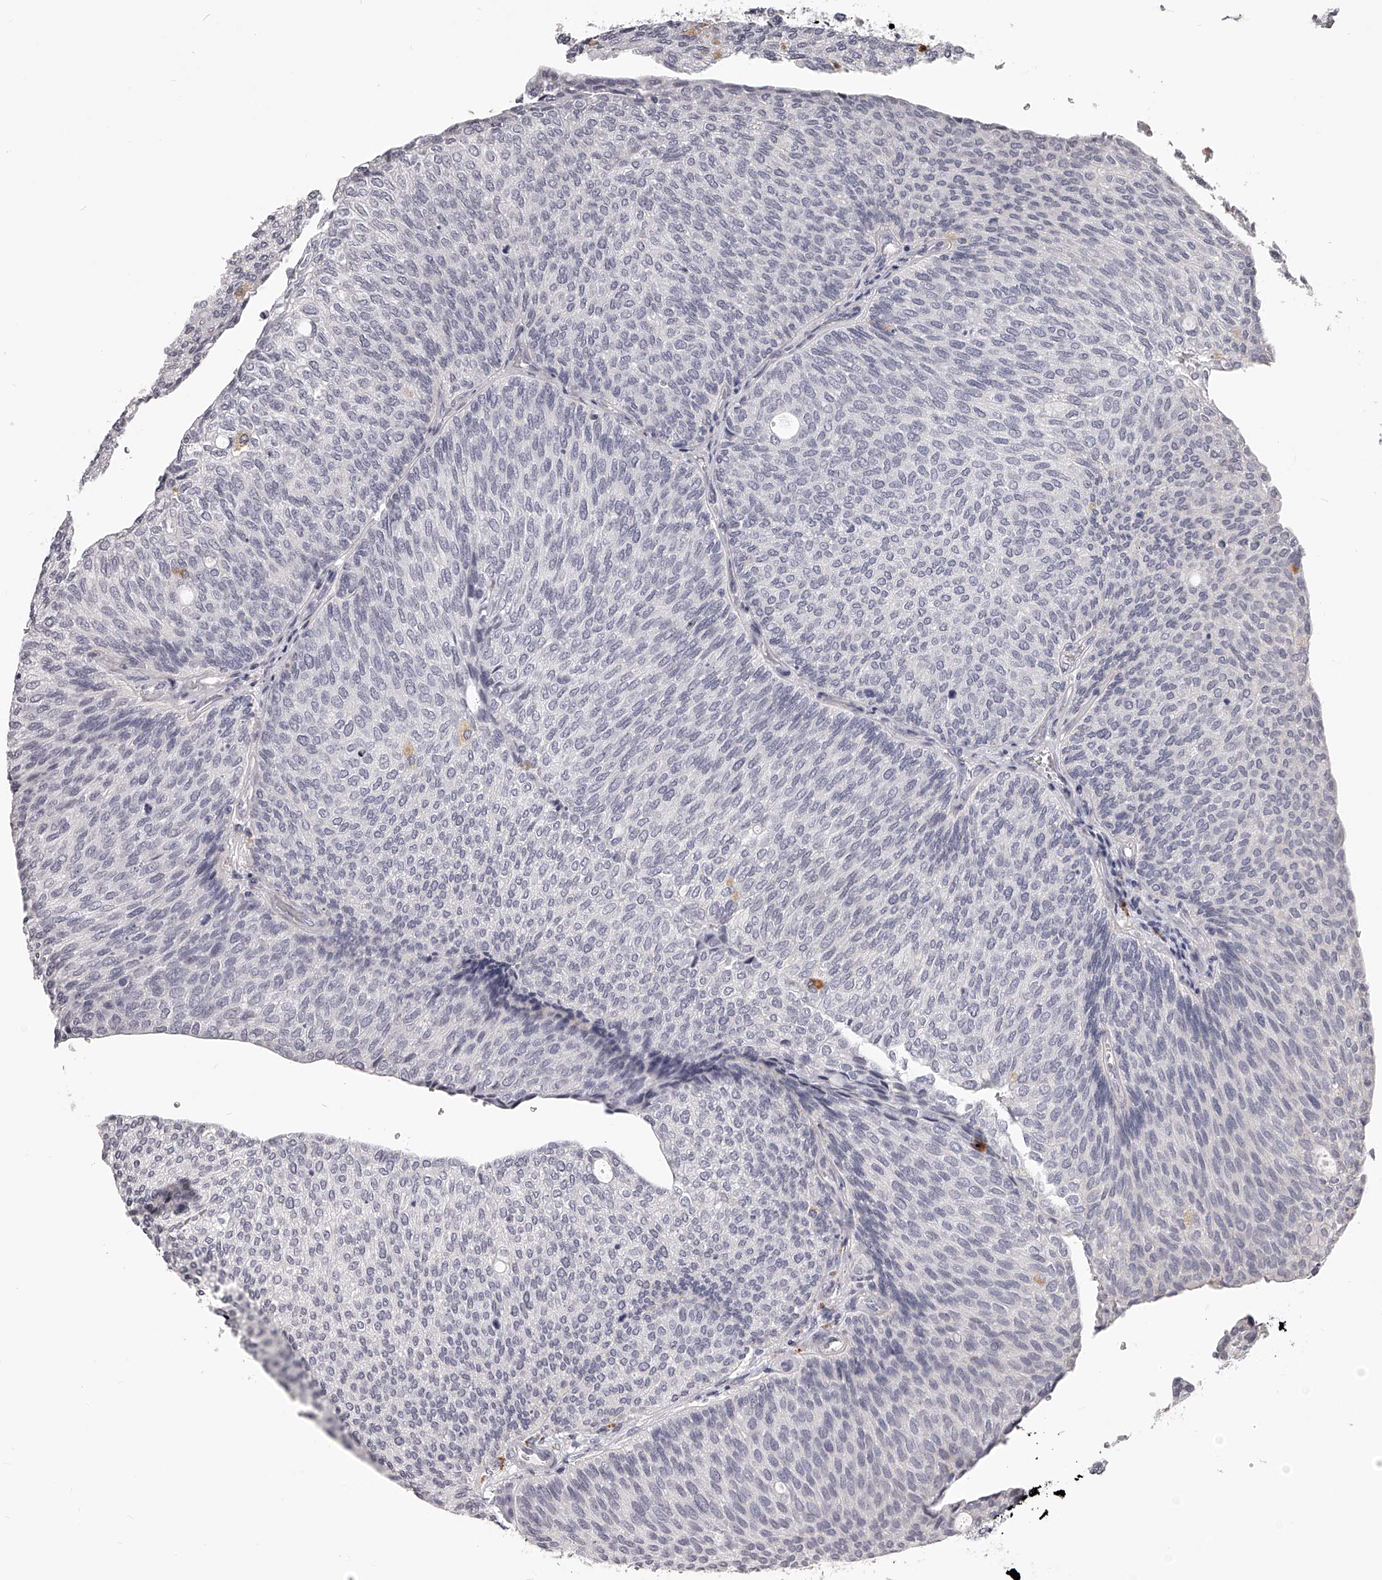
{"staining": {"intensity": "negative", "quantity": "none", "location": "none"}, "tissue": "urothelial cancer", "cell_type": "Tumor cells", "image_type": "cancer", "snomed": [{"axis": "morphology", "description": "Urothelial carcinoma, Low grade"}, {"axis": "topography", "description": "Urinary bladder"}], "caption": "Low-grade urothelial carcinoma stained for a protein using immunohistochemistry shows no positivity tumor cells.", "gene": "DMRT1", "patient": {"sex": "female", "age": 79}}